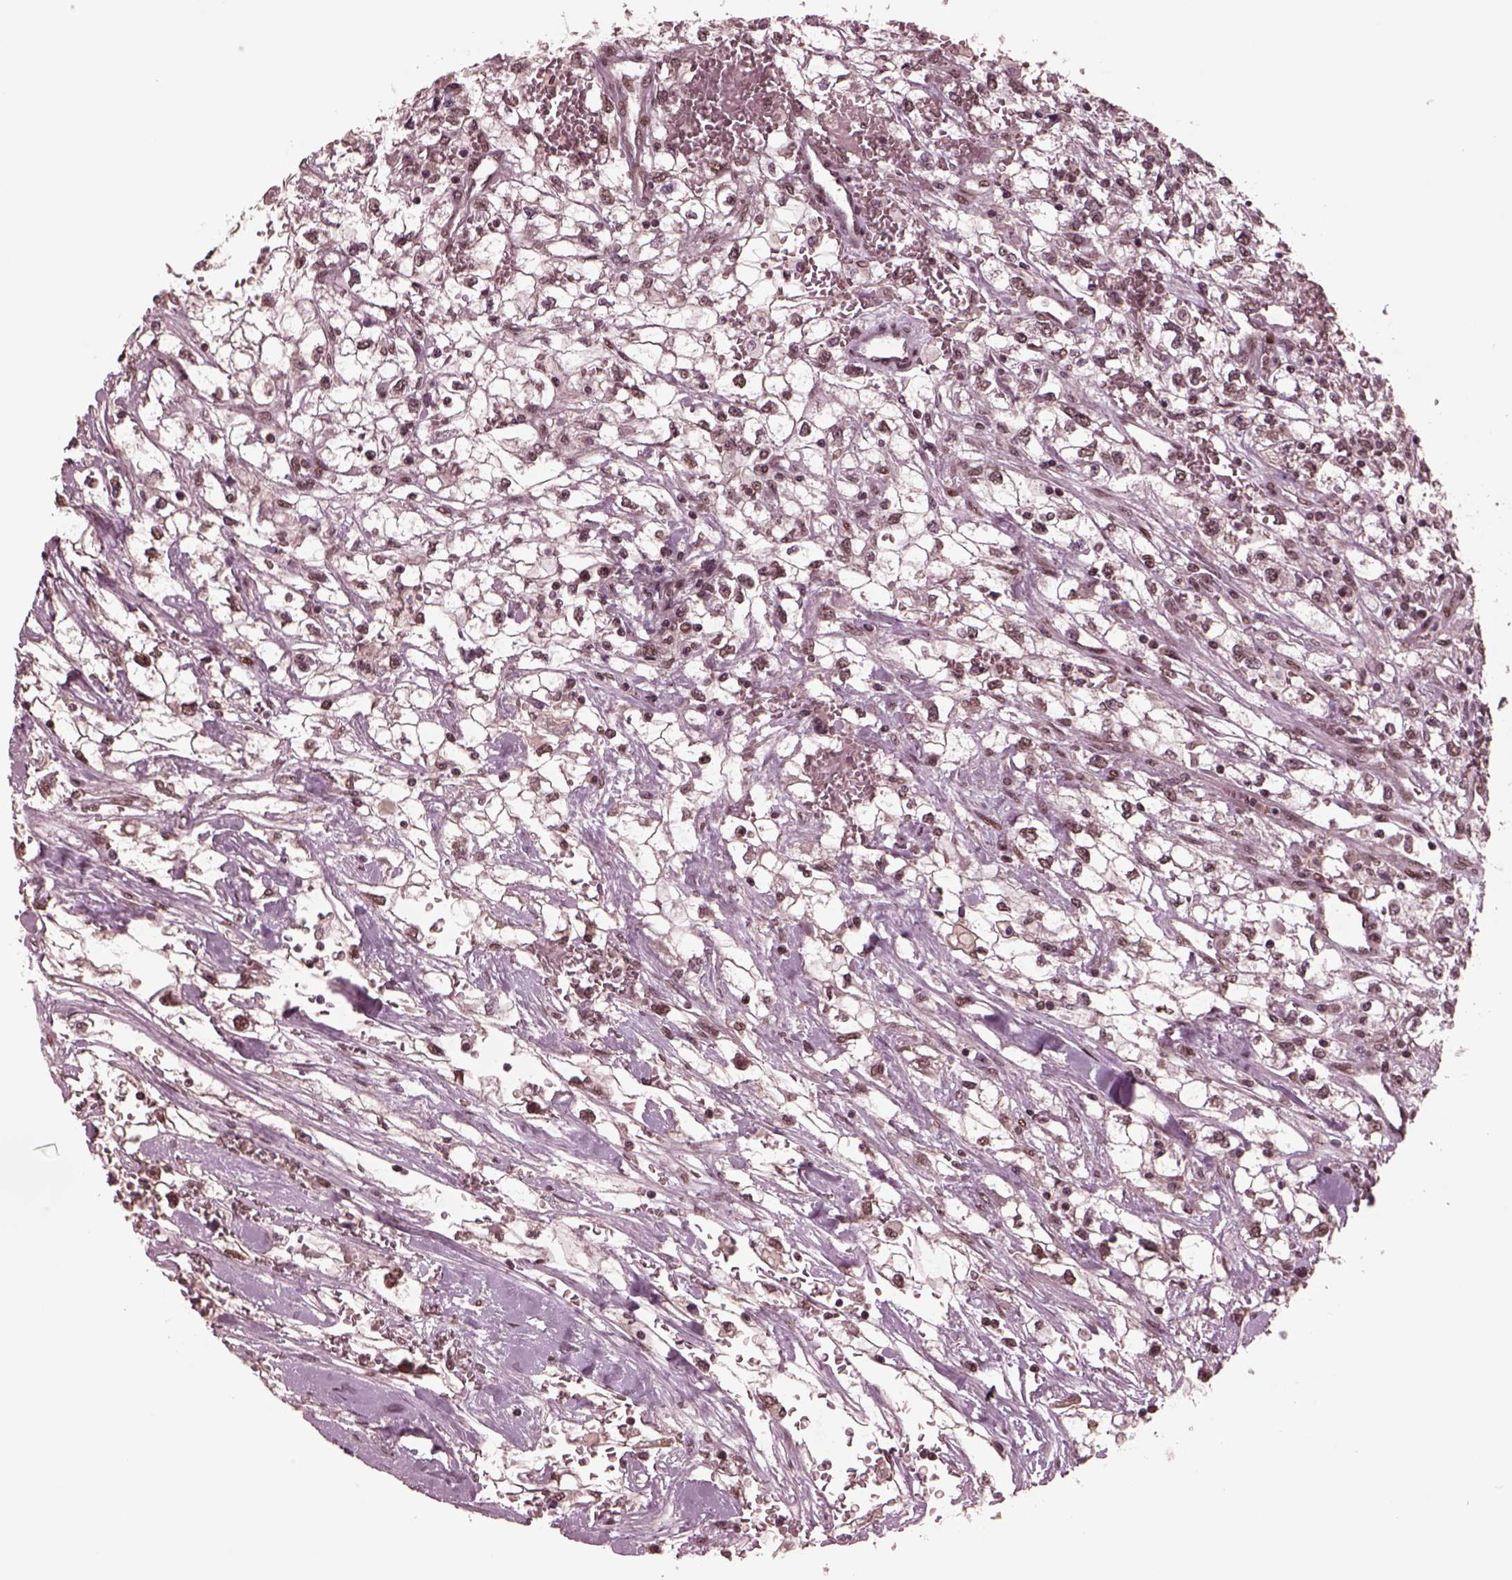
{"staining": {"intensity": "weak", "quantity": "25%-75%", "location": "nuclear"}, "tissue": "renal cancer", "cell_type": "Tumor cells", "image_type": "cancer", "snomed": [{"axis": "morphology", "description": "Adenocarcinoma, NOS"}, {"axis": "topography", "description": "Kidney"}], "caption": "This micrograph shows immunohistochemistry (IHC) staining of renal cancer, with low weak nuclear staining in approximately 25%-75% of tumor cells.", "gene": "NAP1L5", "patient": {"sex": "male", "age": 59}}